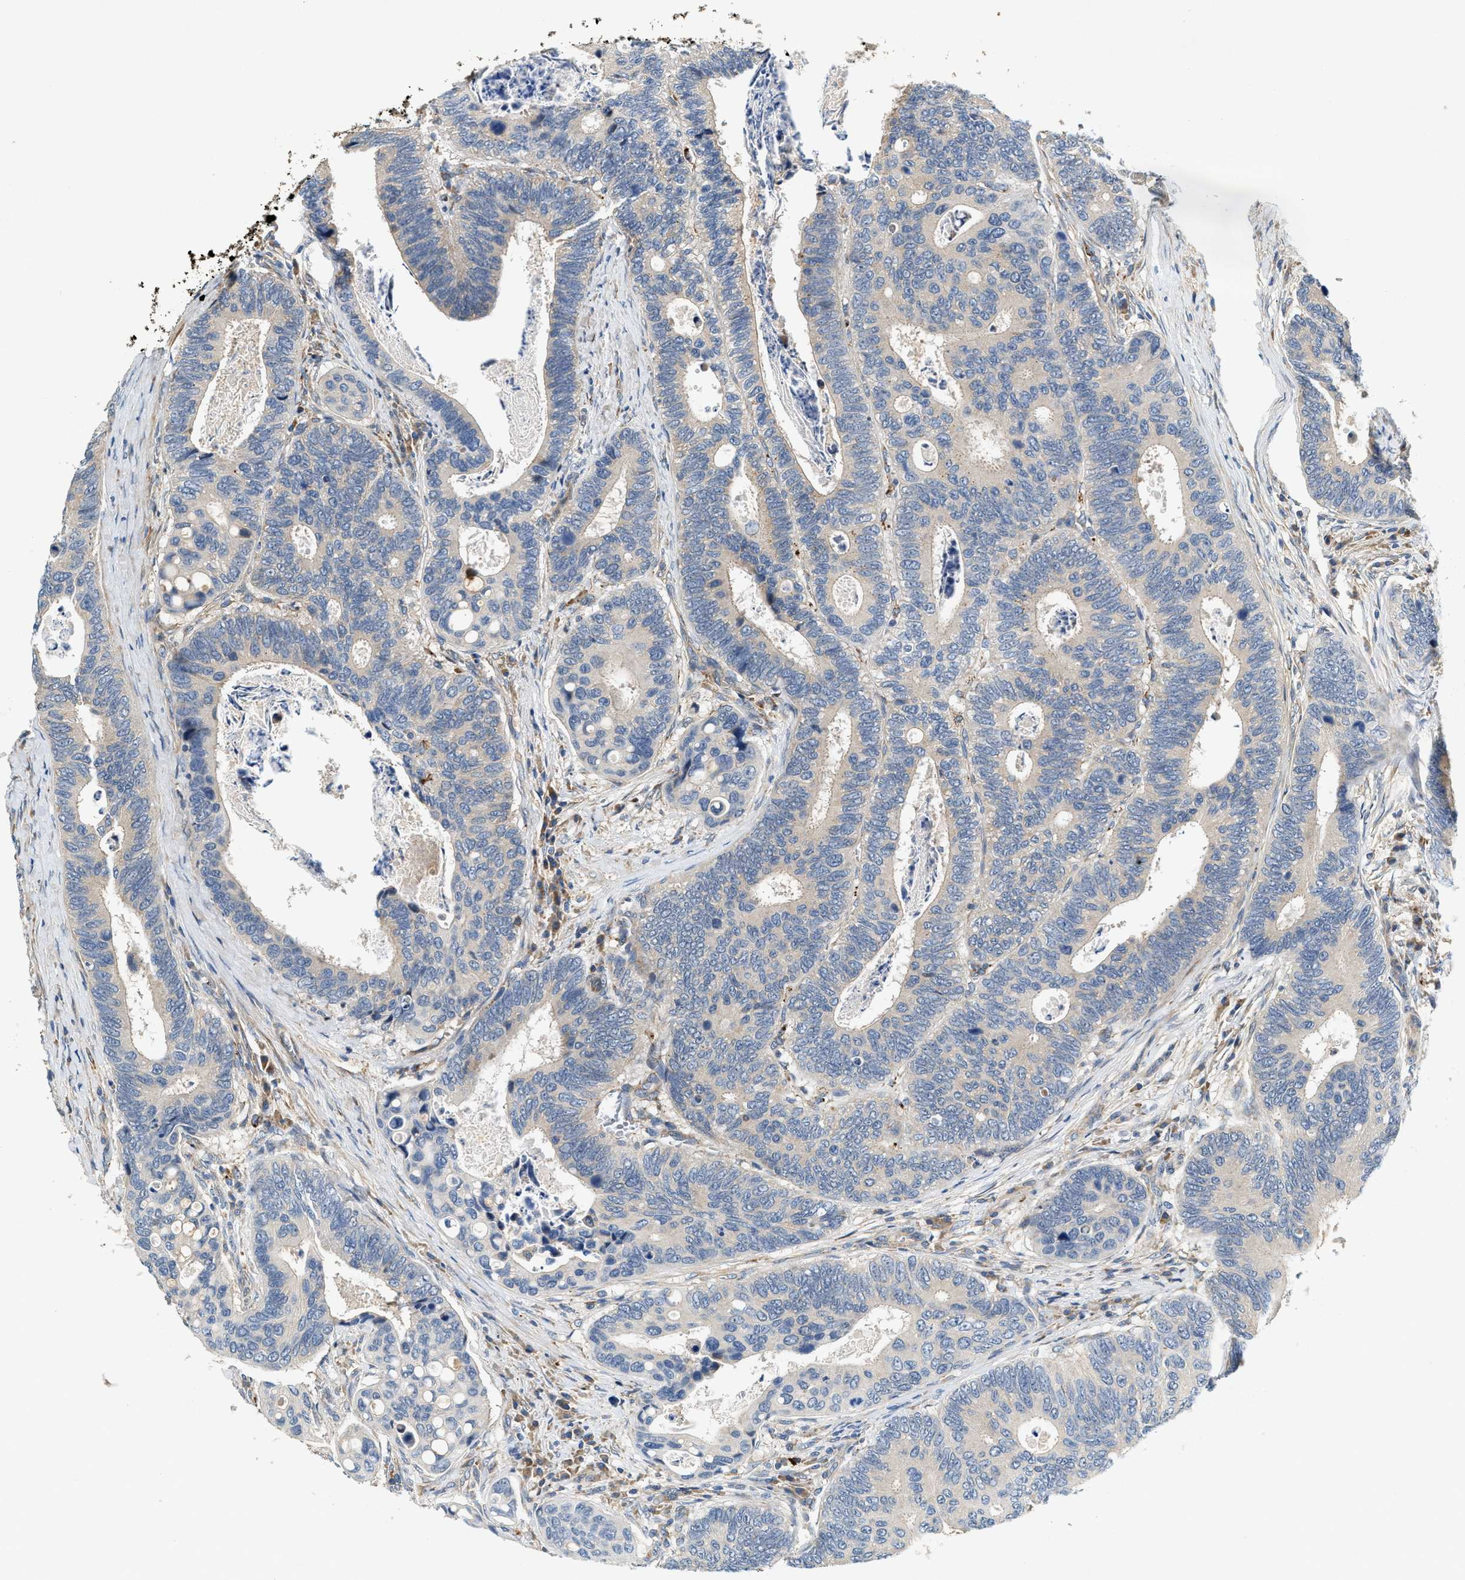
{"staining": {"intensity": "negative", "quantity": "none", "location": "none"}, "tissue": "colorectal cancer", "cell_type": "Tumor cells", "image_type": "cancer", "snomed": [{"axis": "morphology", "description": "Inflammation, NOS"}, {"axis": "morphology", "description": "Adenocarcinoma, NOS"}, {"axis": "topography", "description": "Colon"}], "caption": "An image of human colorectal cancer is negative for staining in tumor cells.", "gene": "DUSP10", "patient": {"sex": "male", "age": 72}}